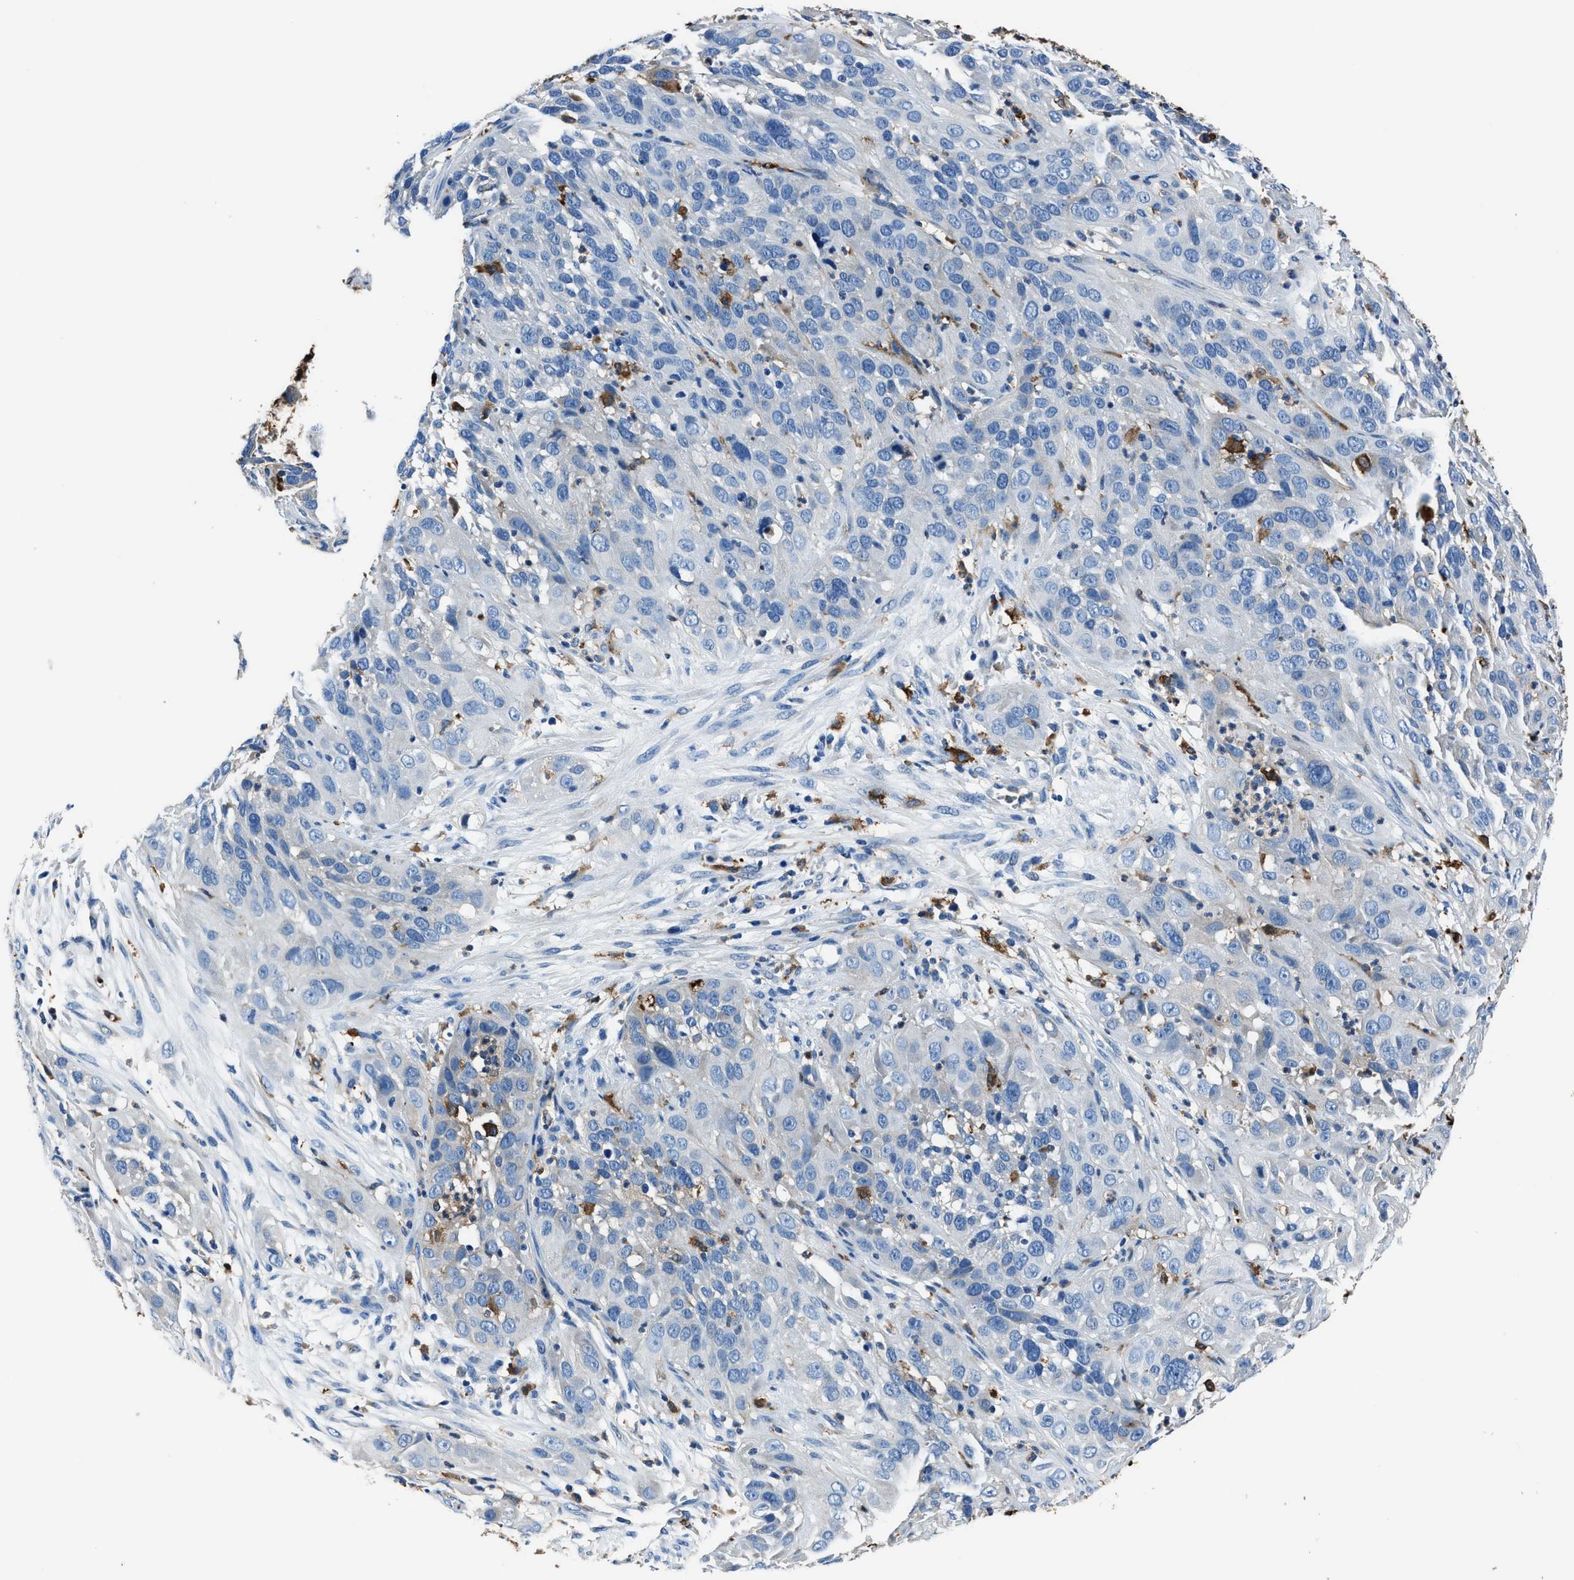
{"staining": {"intensity": "negative", "quantity": "none", "location": "none"}, "tissue": "cervical cancer", "cell_type": "Tumor cells", "image_type": "cancer", "snomed": [{"axis": "morphology", "description": "Squamous cell carcinoma, NOS"}, {"axis": "topography", "description": "Cervix"}], "caption": "A high-resolution photomicrograph shows immunohistochemistry (IHC) staining of squamous cell carcinoma (cervical), which reveals no significant expression in tumor cells. The staining is performed using DAB (3,3'-diaminobenzidine) brown chromogen with nuclei counter-stained in using hematoxylin.", "gene": "FTL", "patient": {"sex": "female", "age": 32}}